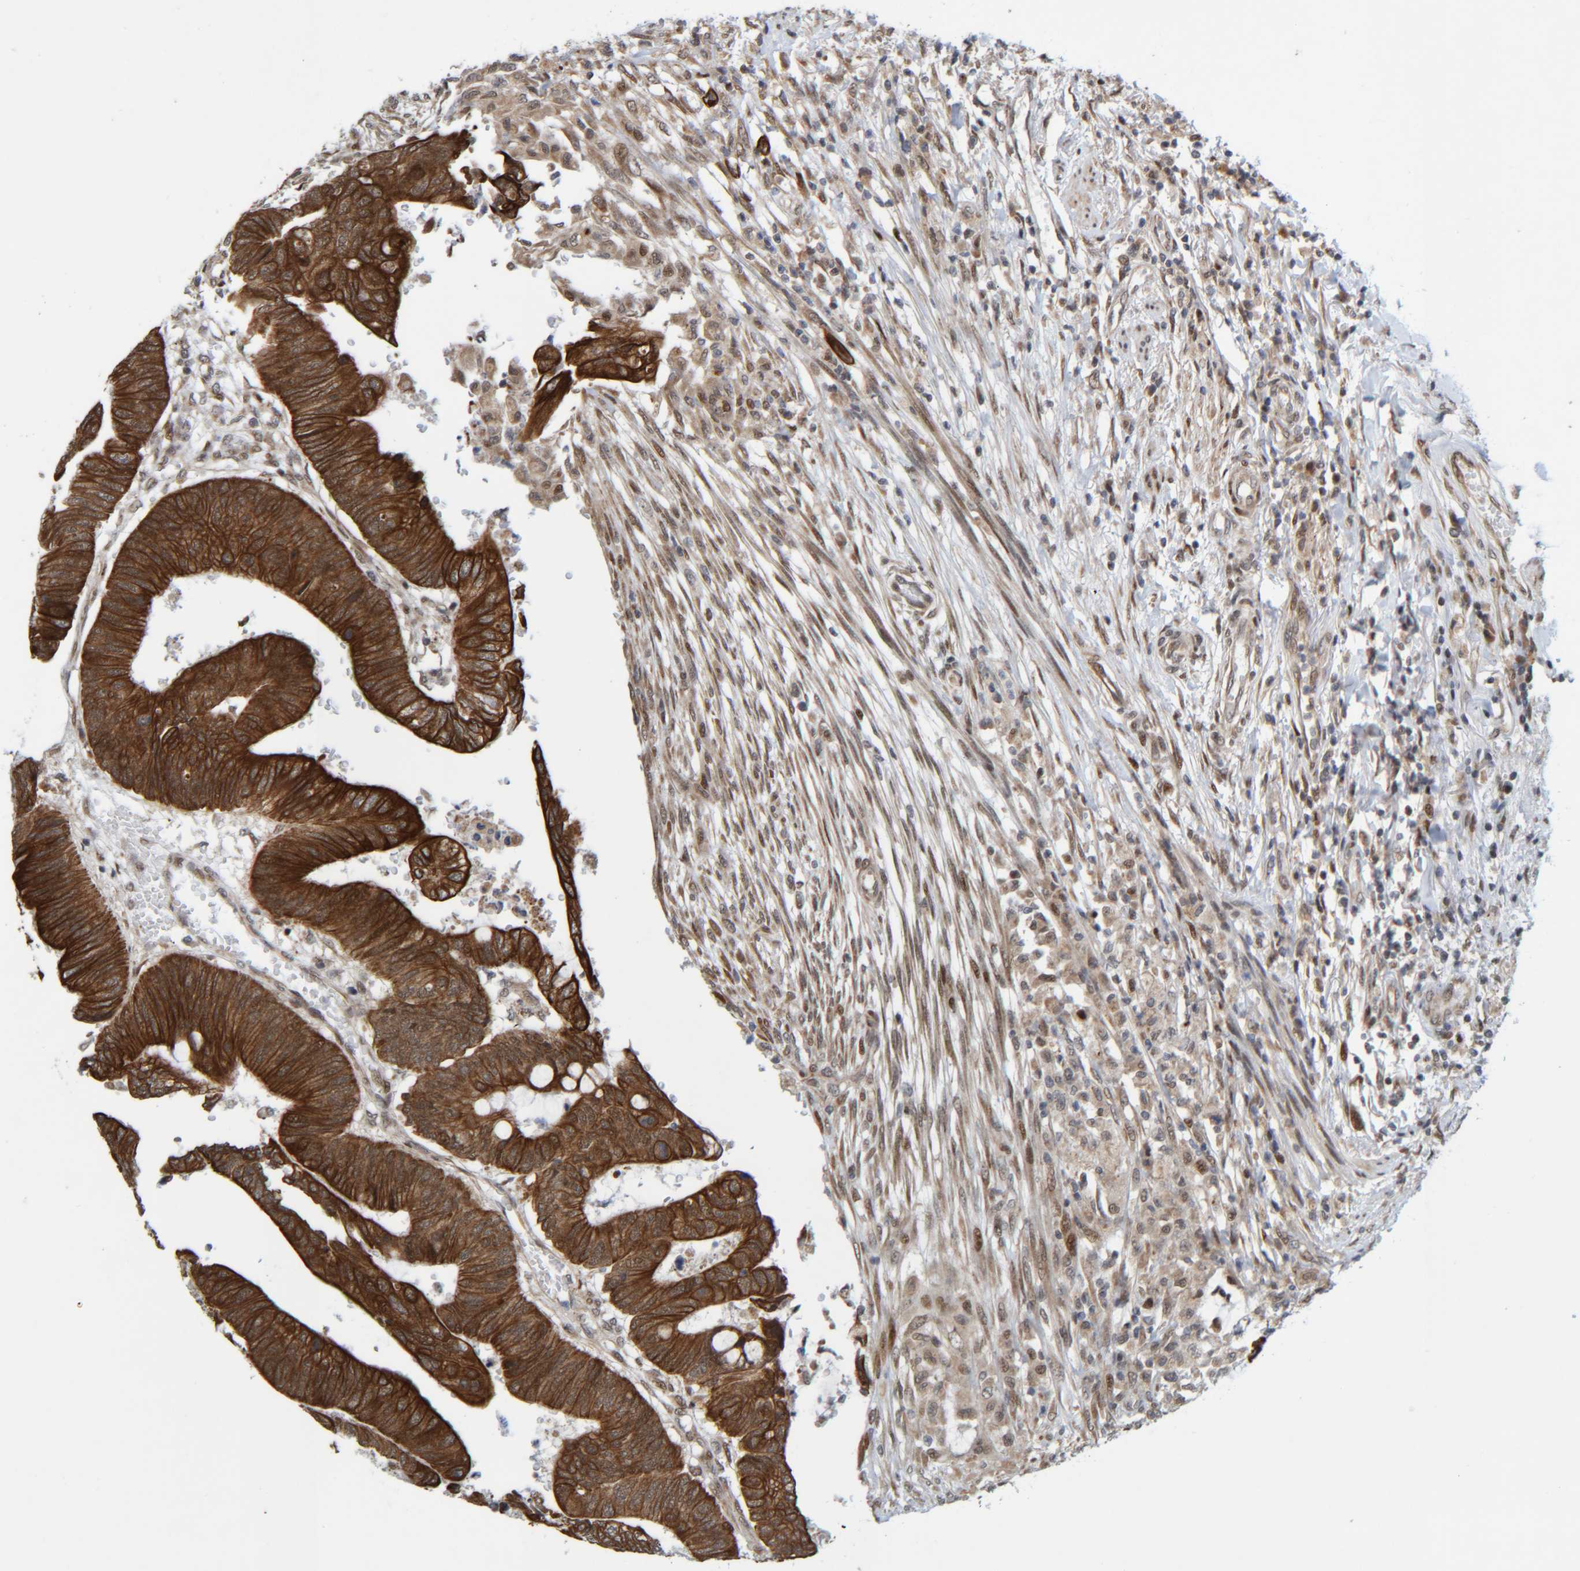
{"staining": {"intensity": "strong", "quantity": ">75%", "location": "cytoplasmic/membranous"}, "tissue": "colorectal cancer", "cell_type": "Tumor cells", "image_type": "cancer", "snomed": [{"axis": "morphology", "description": "Normal tissue, NOS"}, {"axis": "morphology", "description": "Adenocarcinoma, NOS"}, {"axis": "topography", "description": "Rectum"}, {"axis": "topography", "description": "Peripheral nerve tissue"}], "caption": "Approximately >75% of tumor cells in human colorectal cancer demonstrate strong cytoplasmic/membranous protein expression as visualized by brown immunohistochemical staining.", "gene": "CCDC57", "patient": {"sex": "male", "age": 92}}